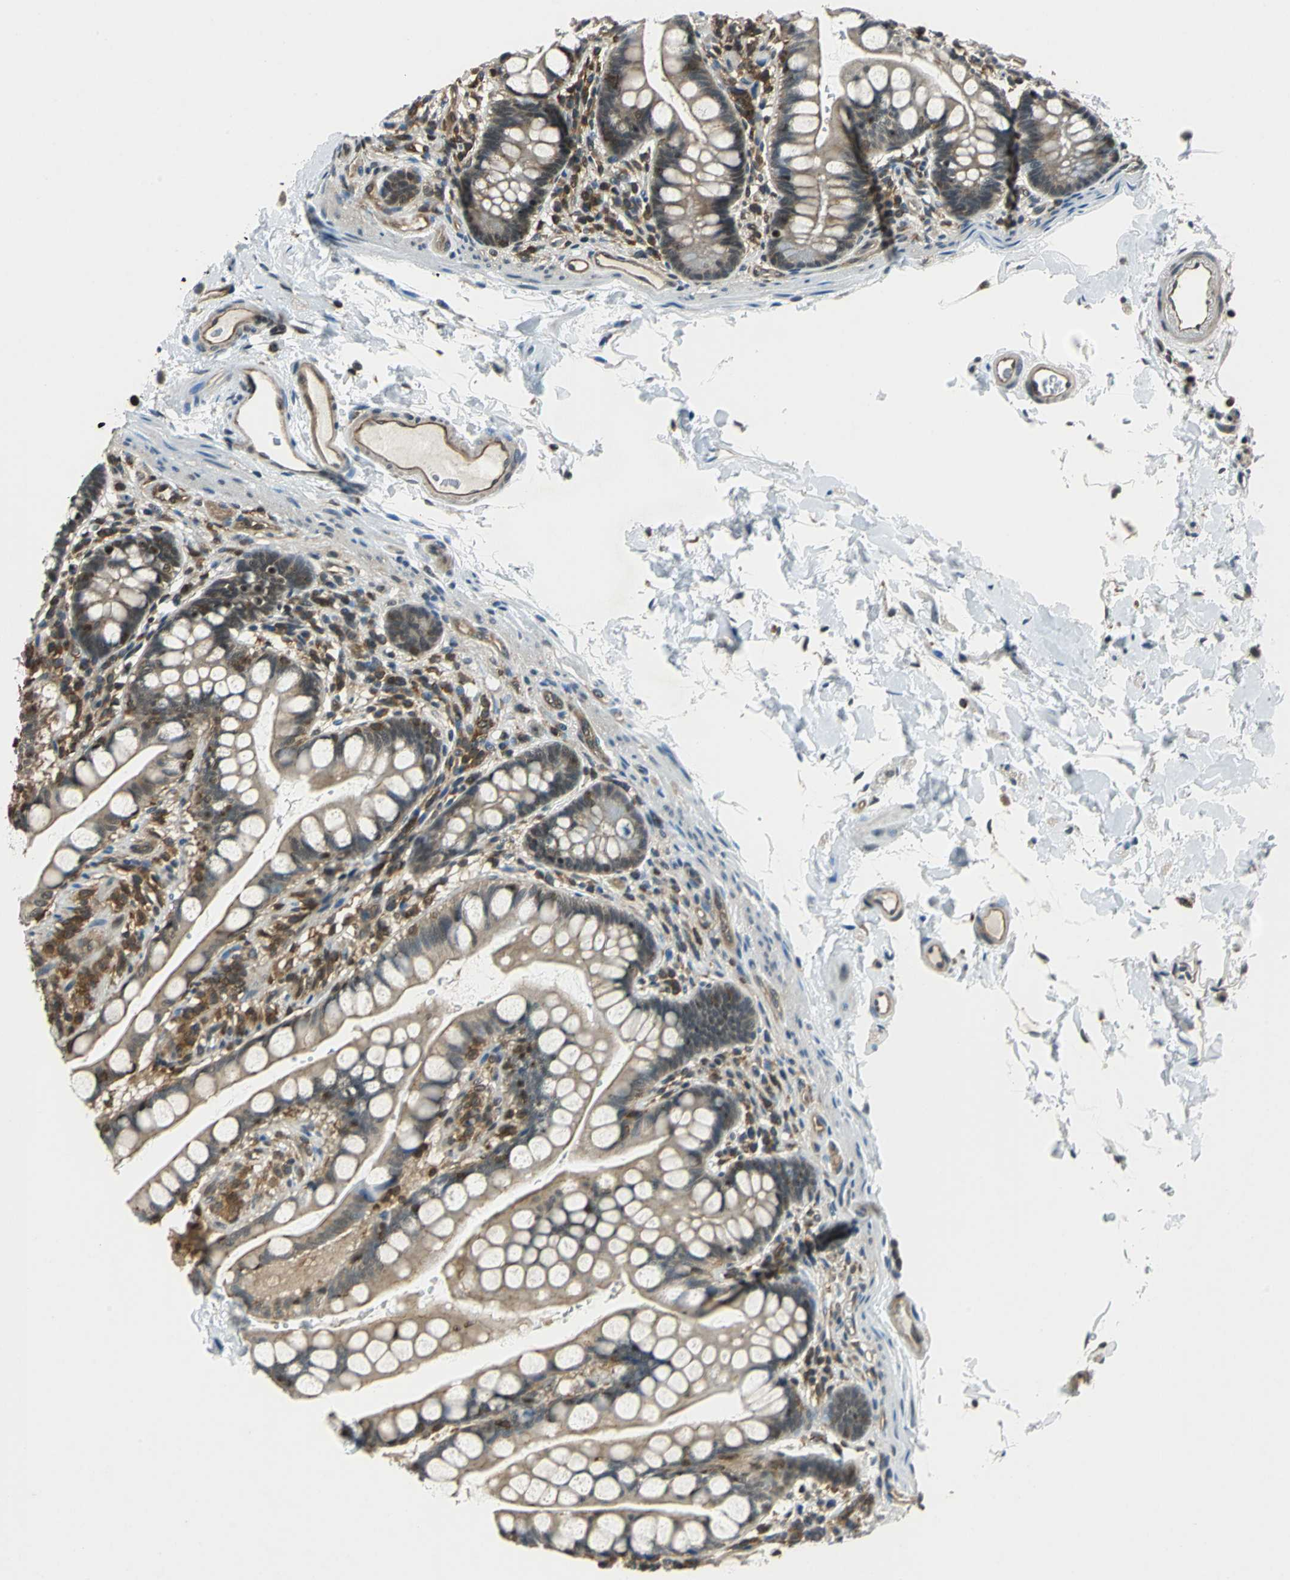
{"staining": {"intensity": "moderate", "quantity": "25%-75%", "location": "cytoplasmic/membranous,nuclear"}, "tissue": "small intestine", "cell_type": "Glandular cells", "image_type": "normal", "snomed": [{"axis": "morphology", "description": "Normal tissue, NOS"}, {"axis": "topography", "description": "Small intestine"}], "caption": "Immunohistochemistry image of benign small intestine: small intestine stained using immunohistochemistry exhibits medium levels of moderate protein expression localized specifically in the cytoplasmic/membranous,nuclear of glandular cells, appearing as a cytoplasmic/membranous,nuclear brown color.", "gene": "ARPC3", "patient": {"sex": "female", "age": 58}}